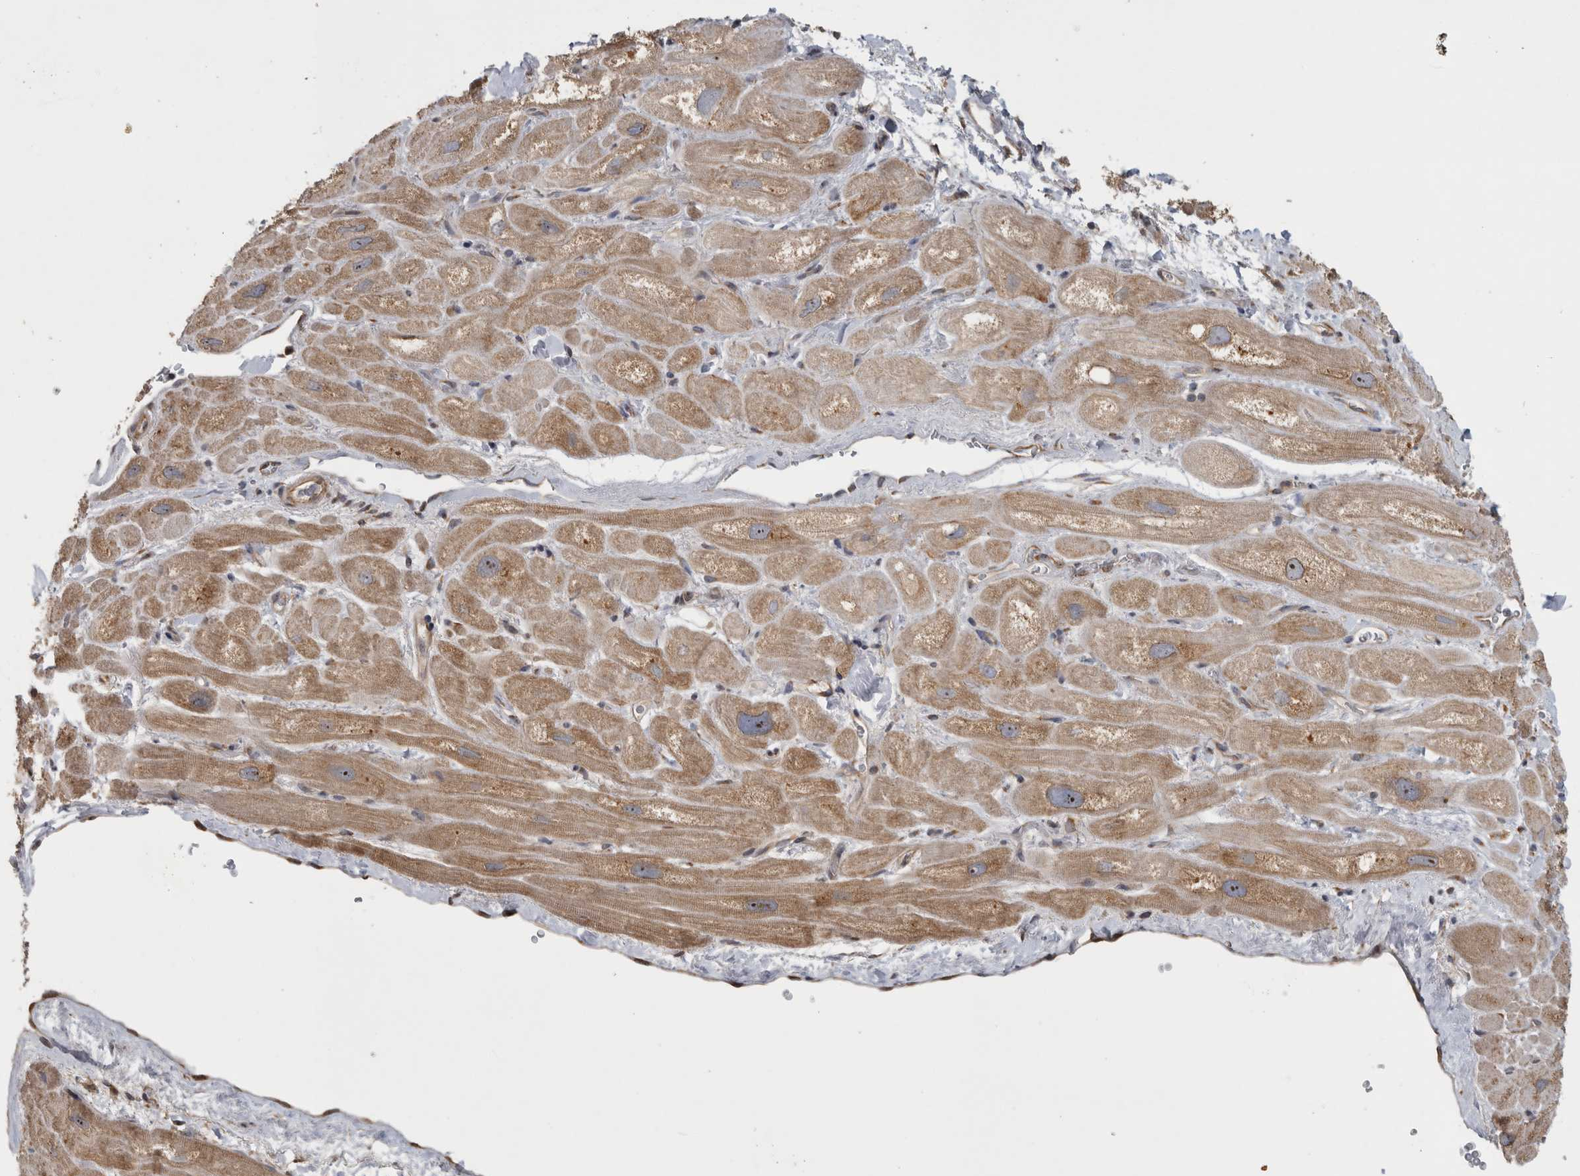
{"staining": {"intensity": "moderate", "quantity": "<25%", "location": "cytoplasmic/membranous,nuclear"}, "tissue": "heart muscle", "cell_type": "Cardiomyocytes", "image_type": "normal", "snomed": [{"axis": "morphology", "description": "Normal tissue, NOS"}, {"axis": "topography", "description": "Heart"}], "caption": "DAB immunohistochemical staining of normal human heart muscle shows moderate cytoplasmic/membranous,nuclear protein expression in approximately <25% of cardiomyocytes.", "gene": "ATXN2", "patient": {"sex": "male", "age": 49}}